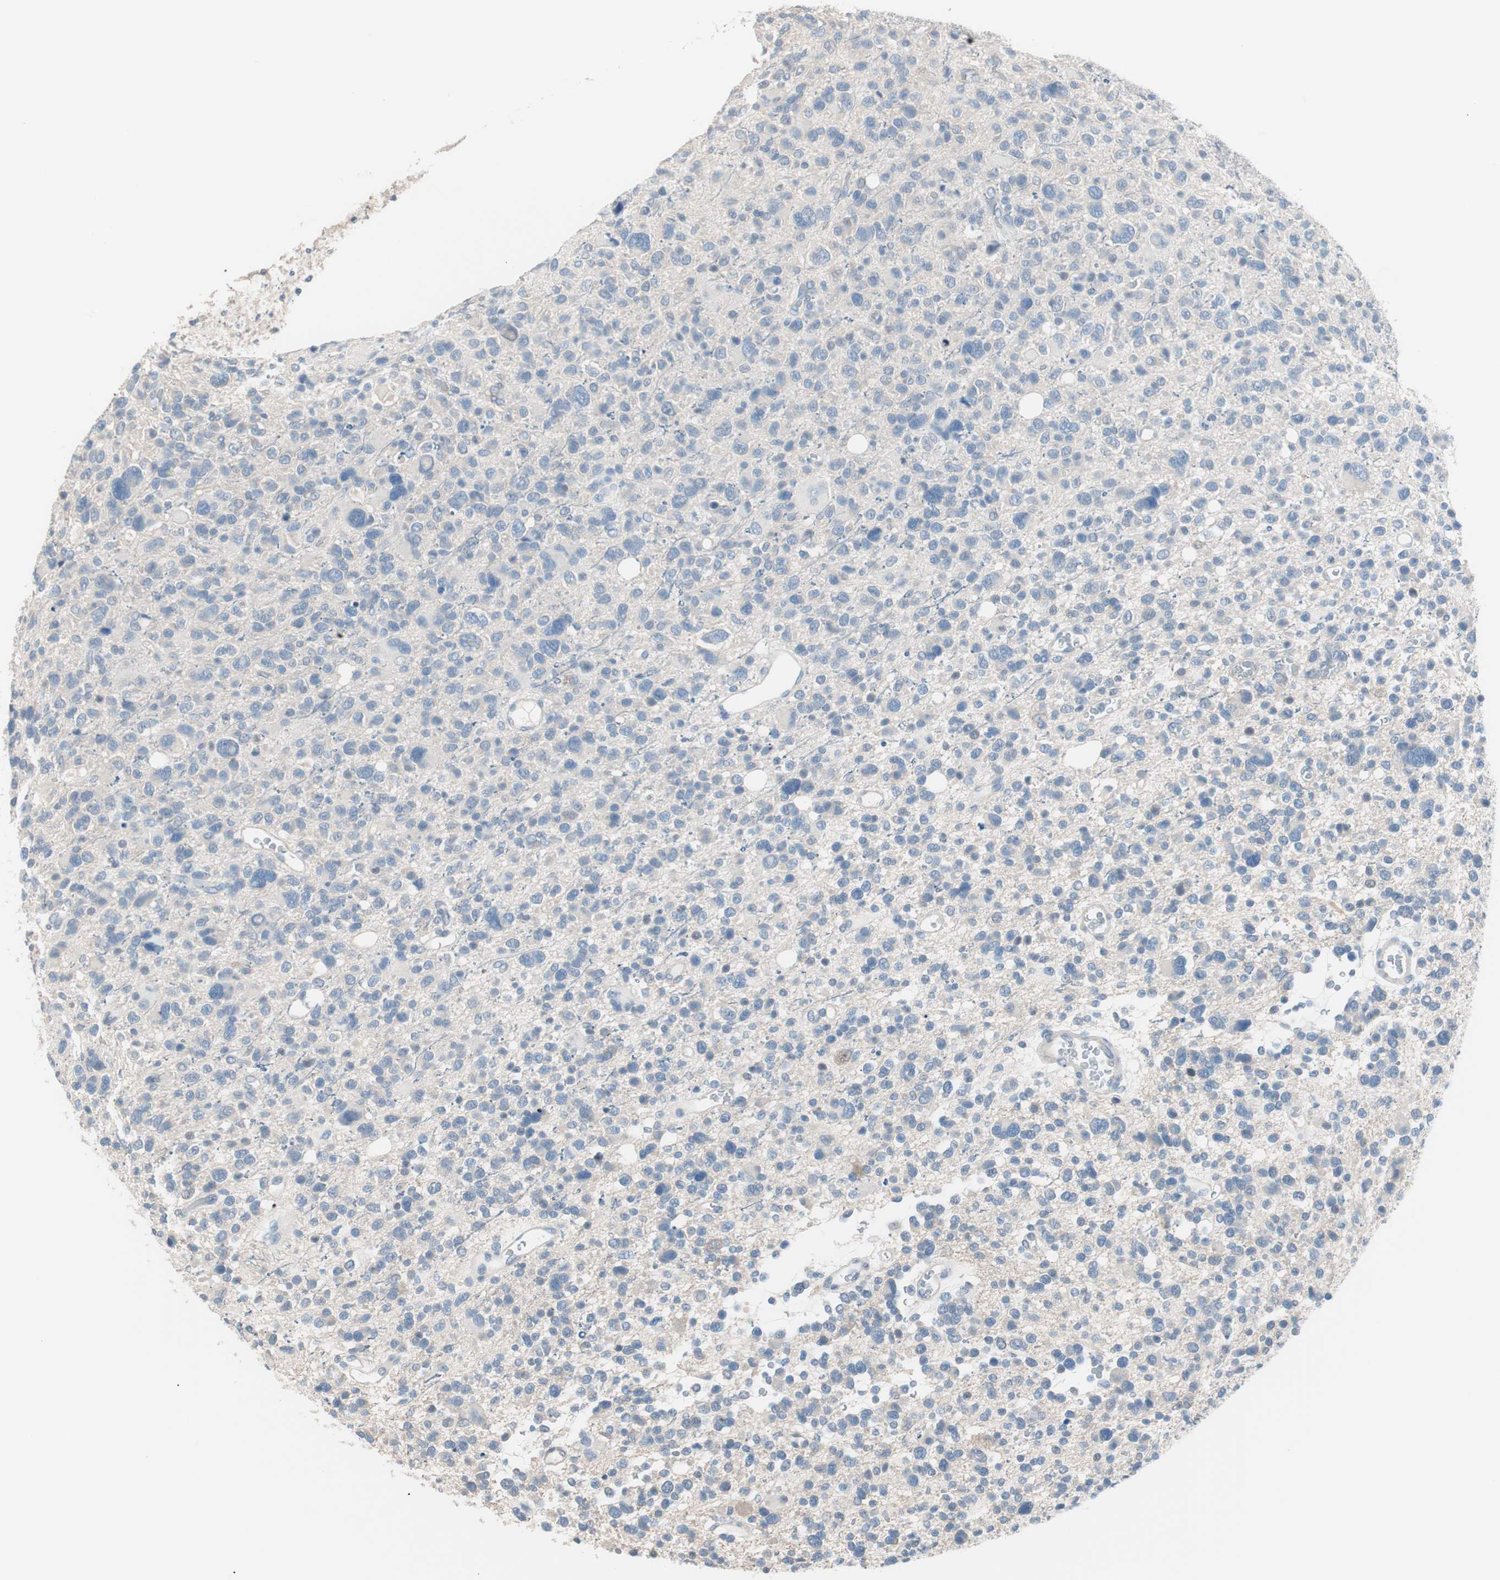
{"staining": {"intensity": "negative", "quantity": "none", "location": "none"}, "tissue": "glioma", "cell_type": "Tumor cells", "image_type": "cancer", "snomed": [{"axis": "morphology", "description": "Glioma, malignant, High grade"}, {"axis": "topography", "description": "Brain"}], "caption": "DAB (3,3'-diaminobenzidine) immunohistochemical staining of glioma displays no significant staining in tumor cells. (DAB IHC, high magnification).", "gene": "VIL1", "patient": {"sex": "male", "age": 48}}